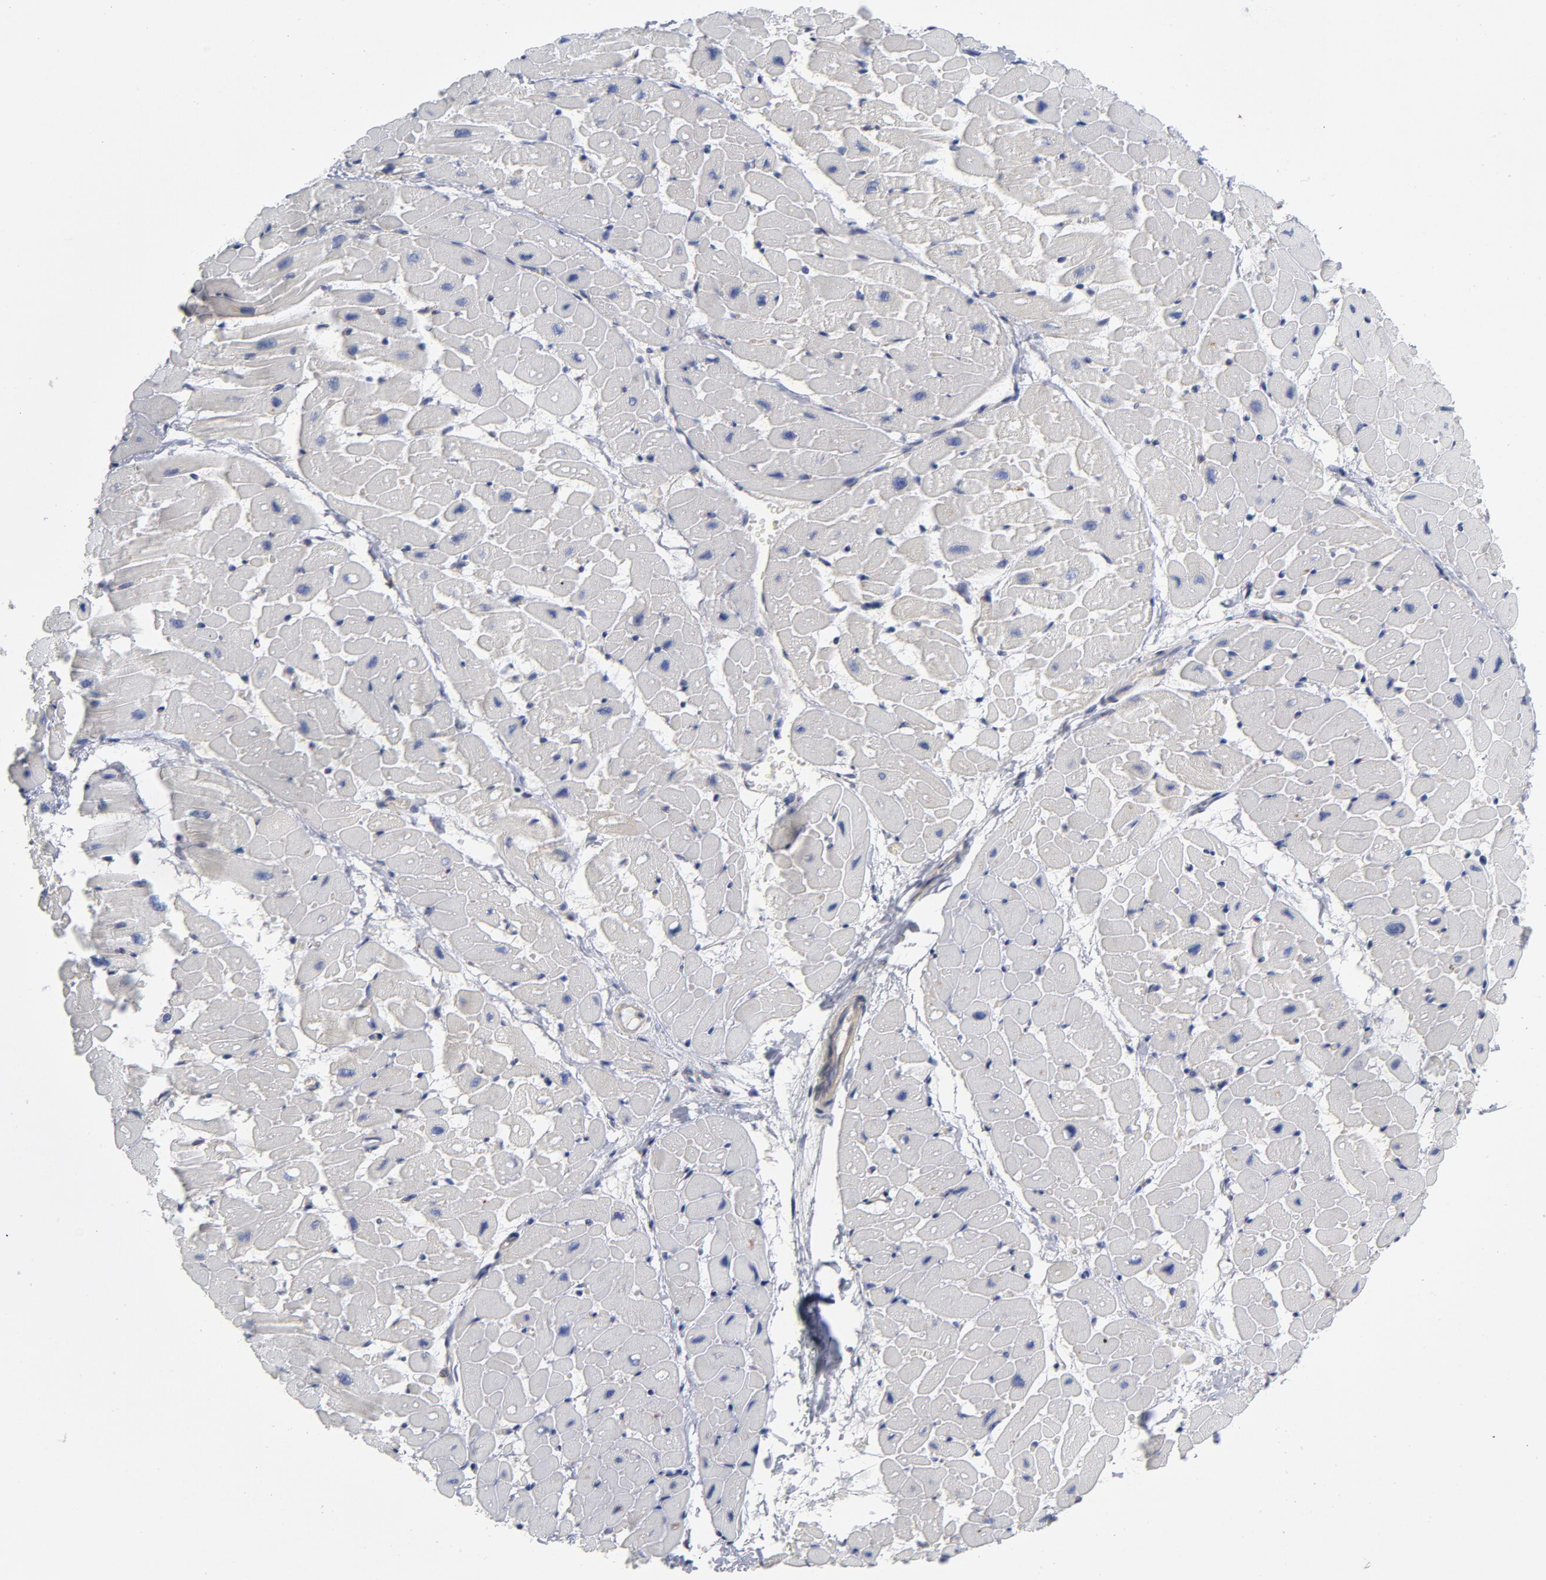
{"staining": {"intensity": "negative", "quantity": "none", "location": "none"}, "tissue": "heart muscle", "cell_type": "Cardiomyocytes", "image_type": "normal", "snomed": [{"axis": "morphology", "description": "Normal tissue, NOS"}, {"axis": "topography", "description": "Heart"}], "caption": "Immunohistochemical staining of benign human heart muscle reveals no significant staining in cardiomyocytes.", "gene": "TRADD", "patient": {"sex": "male", "age": 45}}